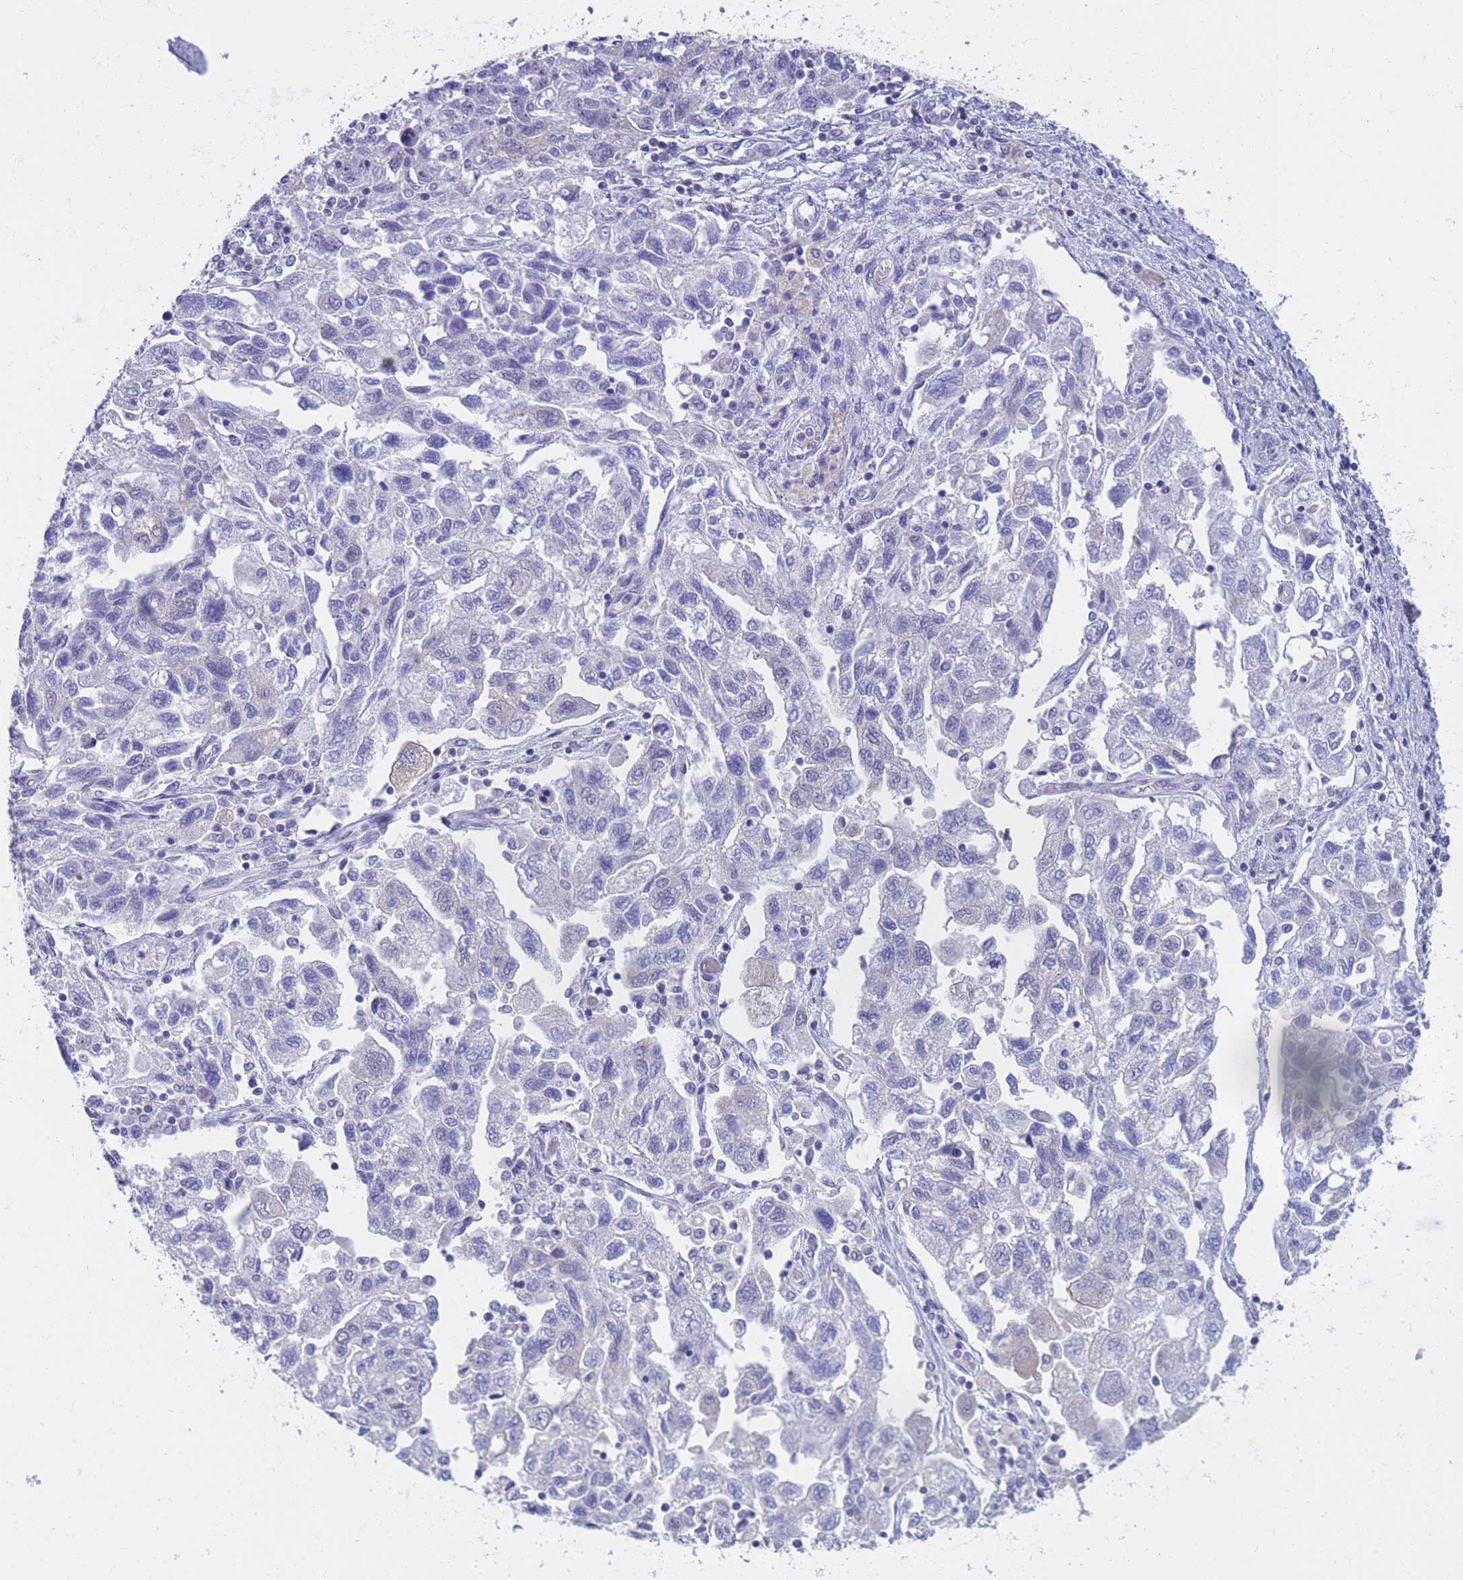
{"staining": {"intensity": "negative", "quantity": "none", "location": "none"}, "tissue": "ovarian cancer", "cell_type": "Tumor cells", "image_type": "cancer", "snomed": [{"axis": "morphology", "description": "Carcinoma, NOS"}, {"axis": "morphology", "description": "Cystadenocarcinoma, serous, NOS"}, {"axis": "topography", "description": "Ovary"}], "caption": "Ovarian cancer was stained to show a protein in brown. There is no significant positivity in tumor cells.", "gene": "CAPN7", "patient": {"sex": "female", "age": 69}}